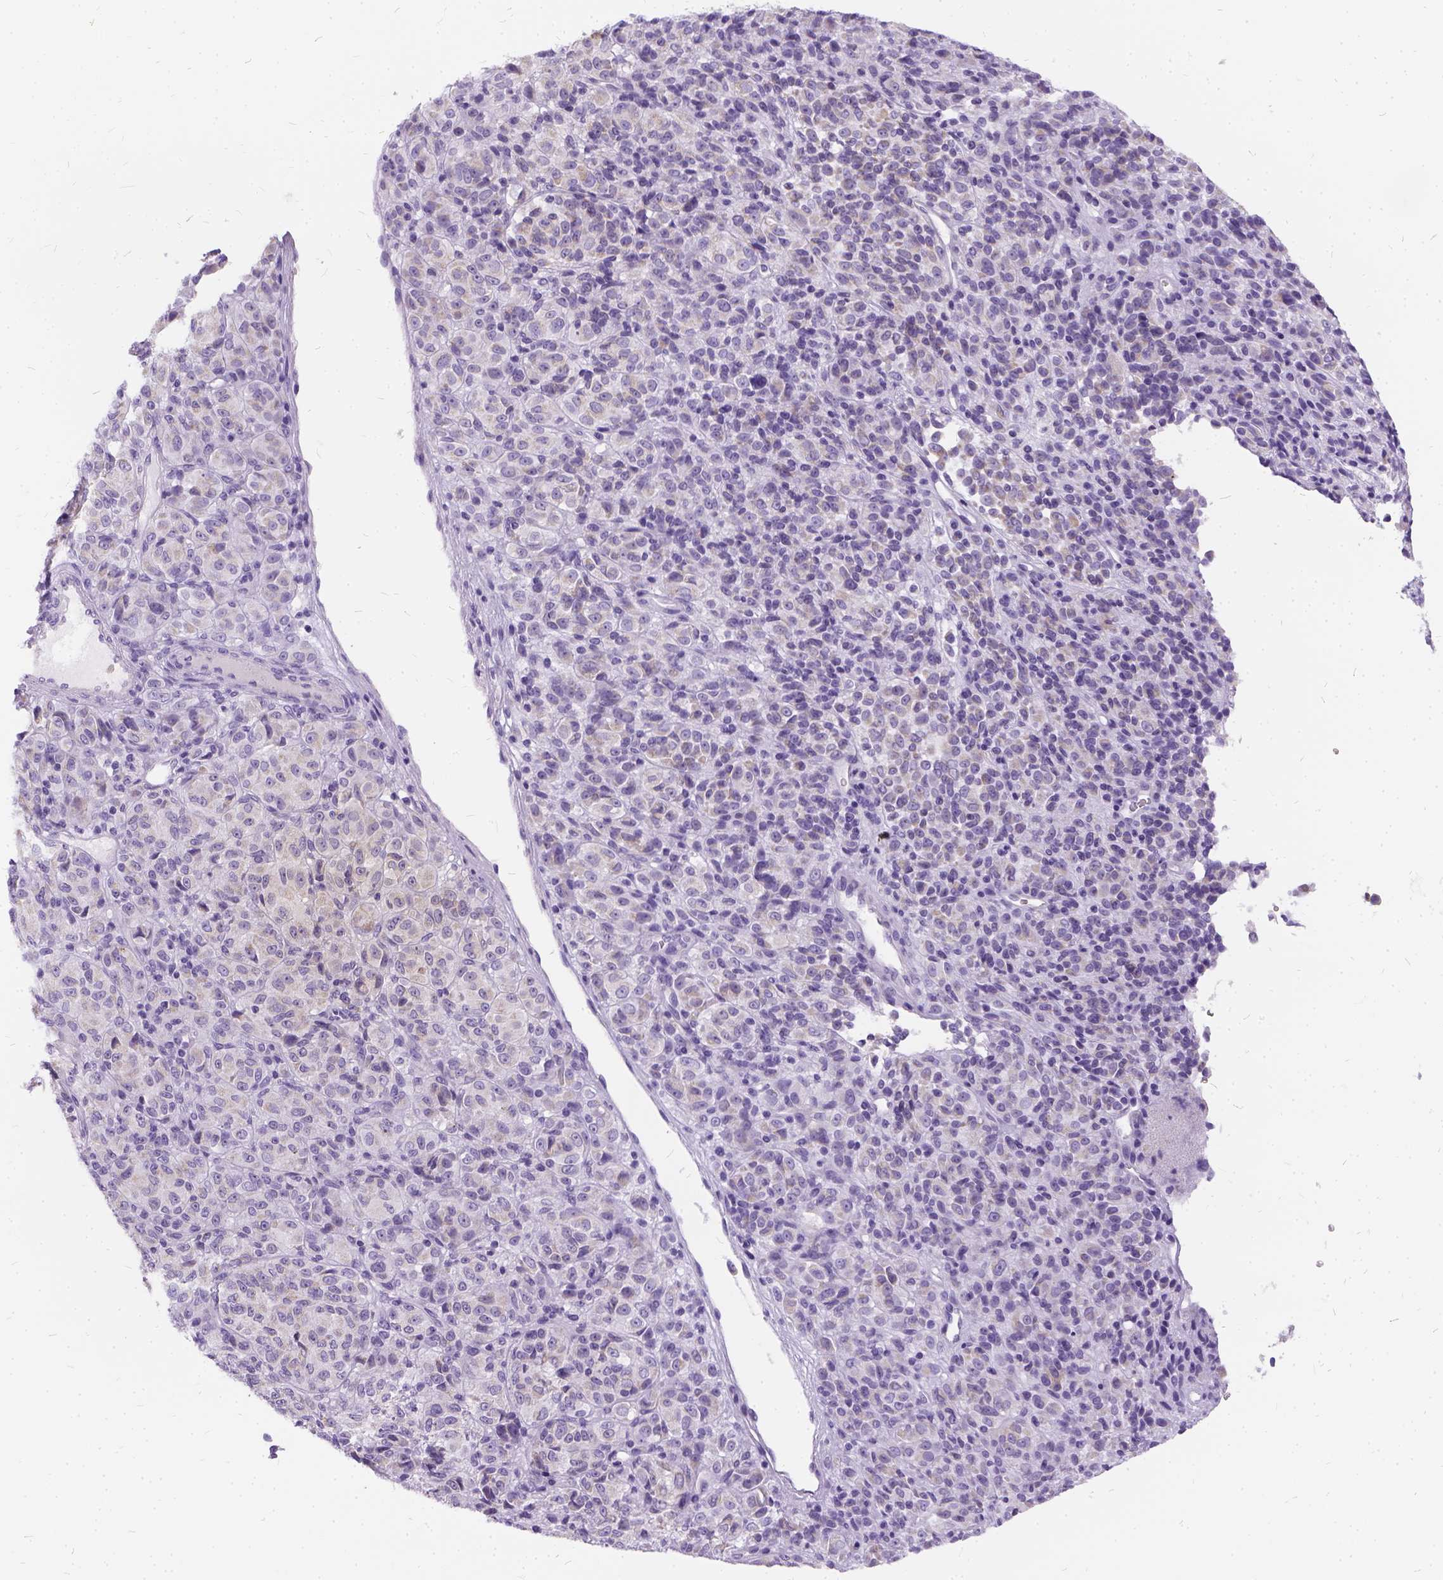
{"staining": {"intensity": "weak", "quantity": "<25%", "location": "cytoplasmic/membranous"}, "tissue": "melanoma", "cell_type": "Tumor cells", "image_type": "cancer", "snomed": [{"axis": "morphology", "description": "Malignant melanoma, Metastatic site"}, {"axis": "topography", "description": "Brain"}], "caption": "This photomicrograph is of melanoma stained with immunohistochemistry to label a protein in brown with the nuclei are counter-stained blue. There is no positivity in tumor cells.", "gene": "FDX1", "patient": {"sex": "female", "age": 56}}